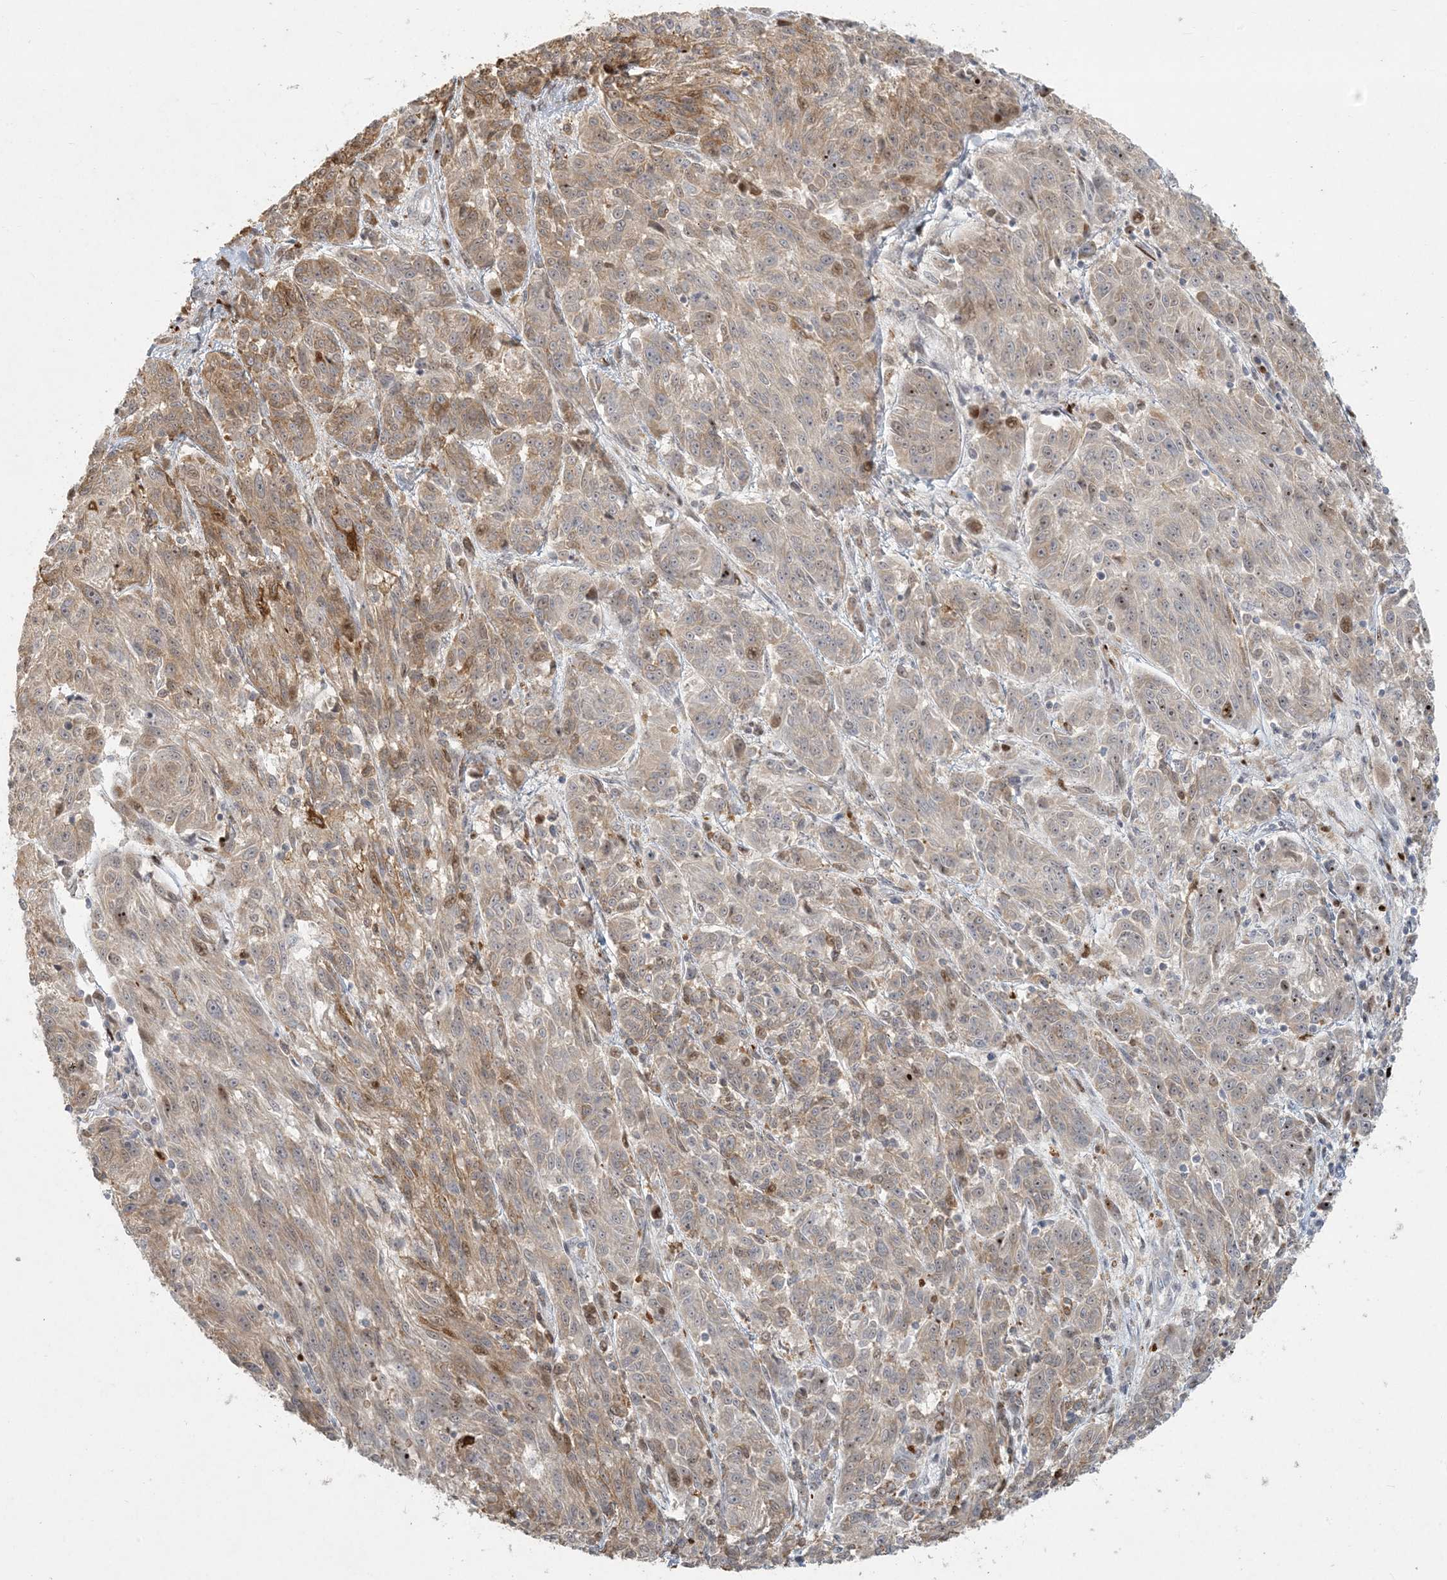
{"staining": {"intensity": "moderate", "quantity": "<25%", "location": "cytoplasmic/membranous,nuclear"}, "tissue": "melanoma", "cell_type": "Tumor cells", "image_type": "cancer", "snomed": [{"axis": "morphology", "description": "Malignant melanoma, NOS"}, {"axis": "topography", "description": "Skin"}], "caption": "A brown stain labels moderate cytoplasmic/membranous and nuclear staining of a protein in human malignant melanoma tumor cells. The staining was performed using DAB to visualize the protein expression in brown, while the nuclei were stained in blue with hematoxylin (Magnification: 20x).", "gene": "BCORL1", "patient": {"sex": "male", "age": 53}}